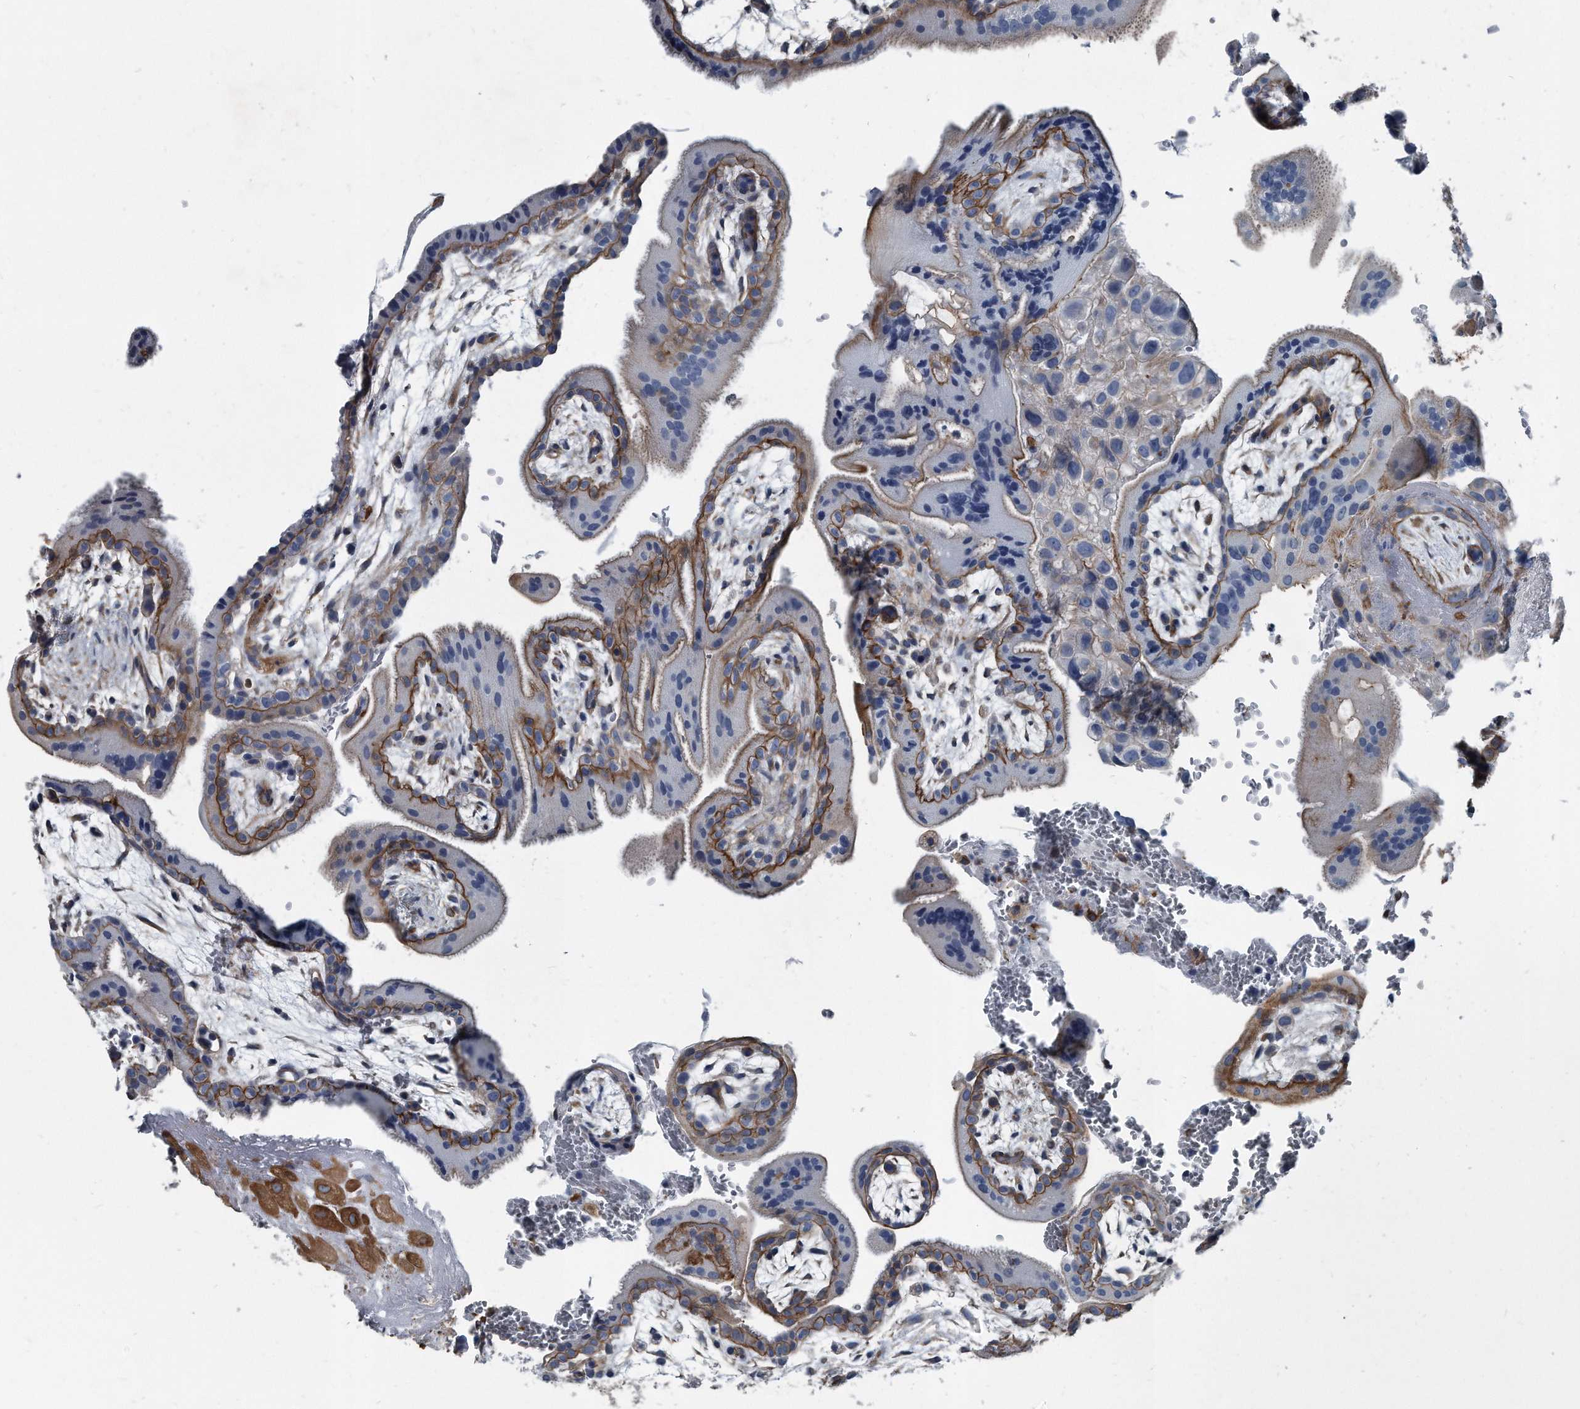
{"staining": {"intensity": "moderate", "quantity": "25%-75%", "location": "cytoplasmic/membranous"}, "tissue": "placenta", "cell_type": "Trophoblastic cells", "image_type": "normal", "snomed": [{"axis": "morphology", "description": "Normal tissue, NOS"}, {"axis": "topography", "description": "Placenta"}], "caption": "A micrograph of placenta stained for a protein shows moderate cytoplasmic/membranous brown staining in trophoblastic cells. The staining is performed using DAB (3,3'-diaminobenzidine) brown chromogen to label protein expression. The nuclei are counter-stained blue using hematoxylin.", "gene": "PLEC", "patient": {"sex": "female", "age": 35}}